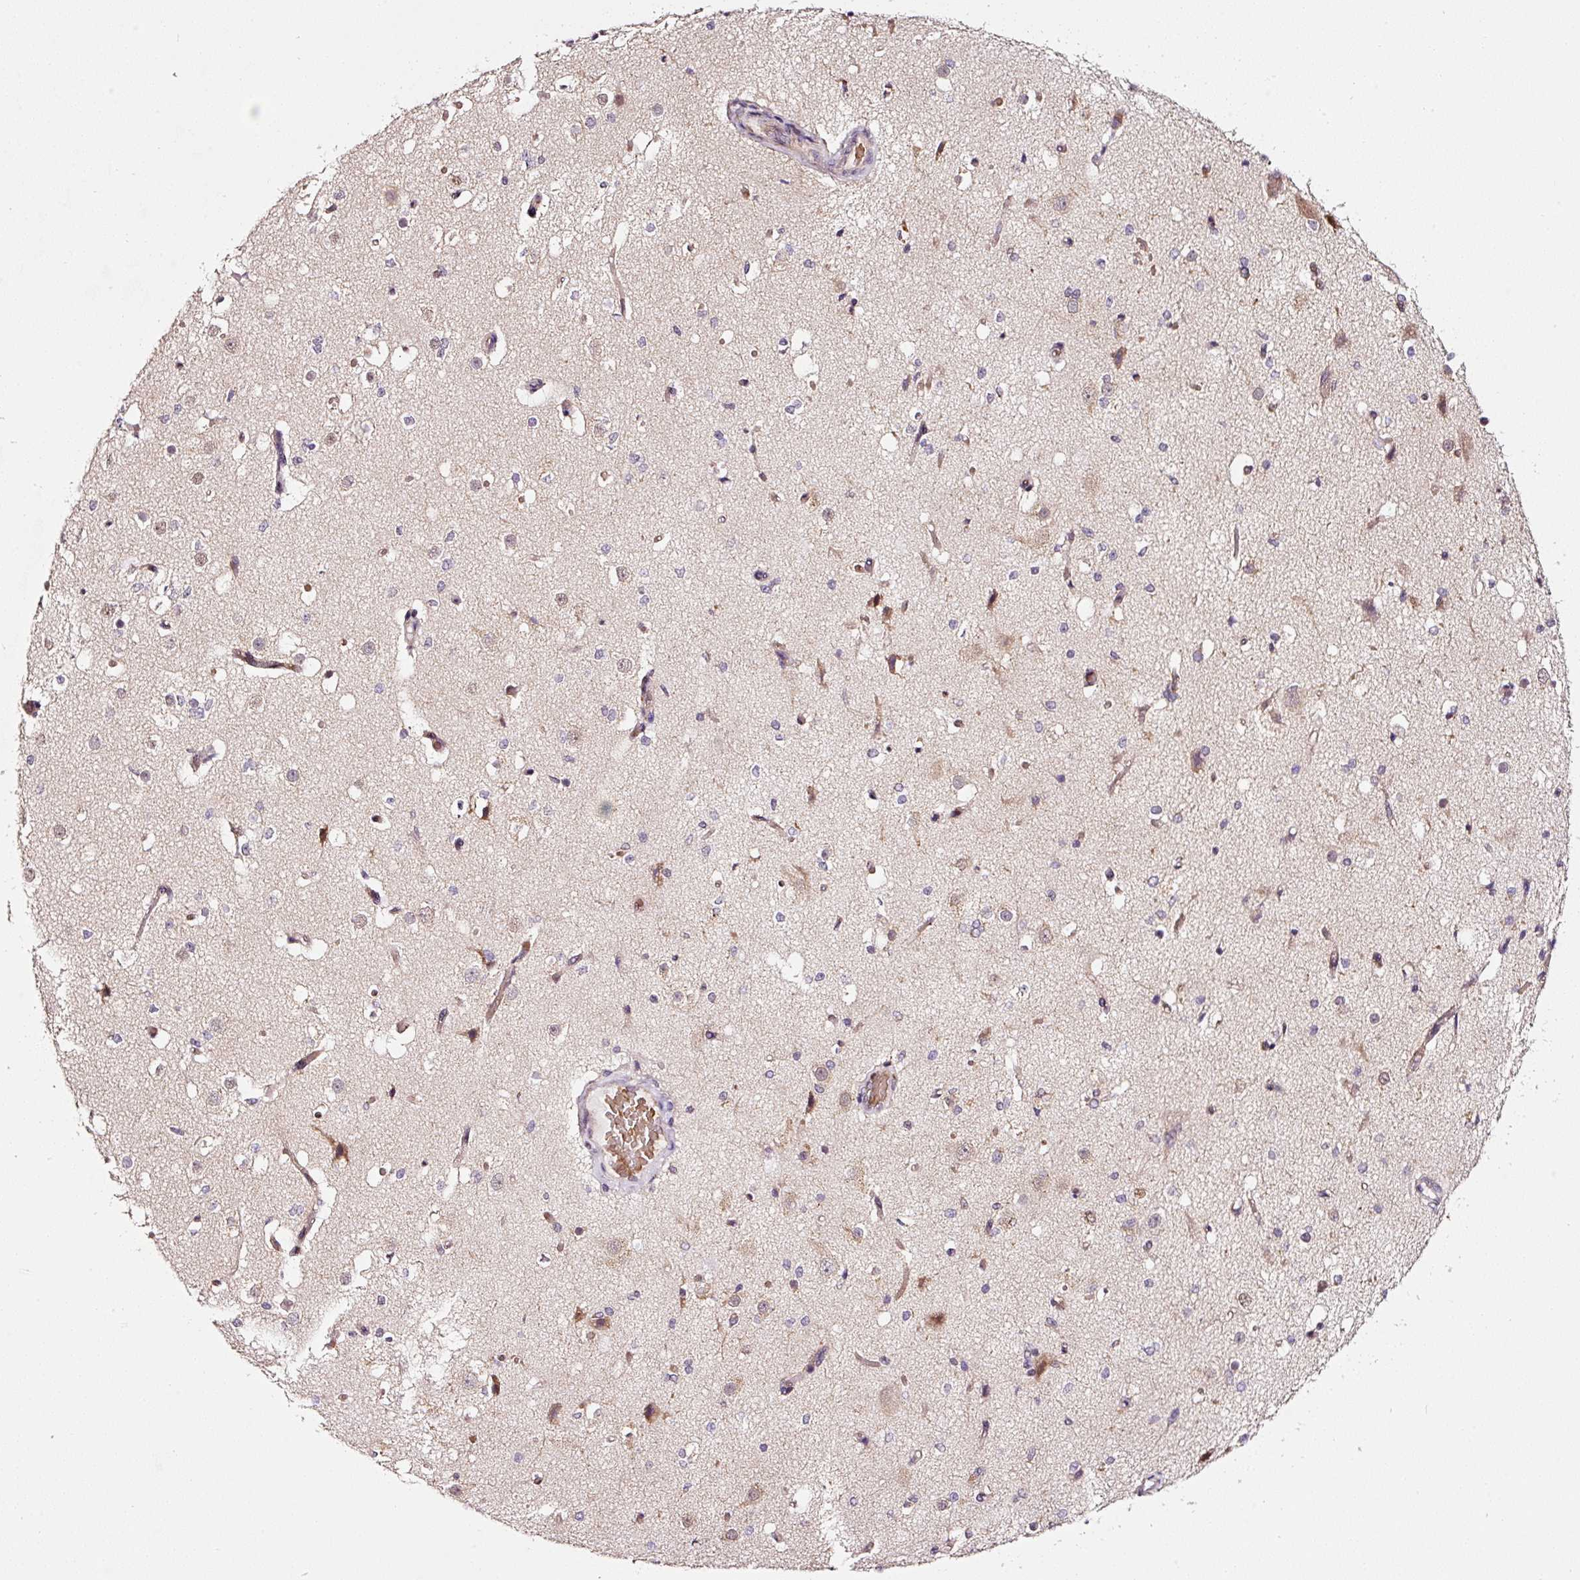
{"staining": {"intensity": "moderate", "quantity": "25%-75%", "location": "cytoplasmic/membranous"}, "tissue": "cerebral cortex", "cell_type": "Endothelial cells", "image_type": "normal", "snomed": [{"axis": "morphology", "description": "Normal tissue, NOS"}, {"axis": "morphology", "description": "Inflammation, NOS"}, {"axis": "topography", "description": "Cerebral cortex"}], "caption": "Immunohistochemical staining of unremarkable human cerebral cortex exhibits medium levels of moderate cytoplasmic/membranous staining in about 25%-75% of endothelial cells.", "gene": "ZNF460", "patient": {"sex": "male", "age": 6}}